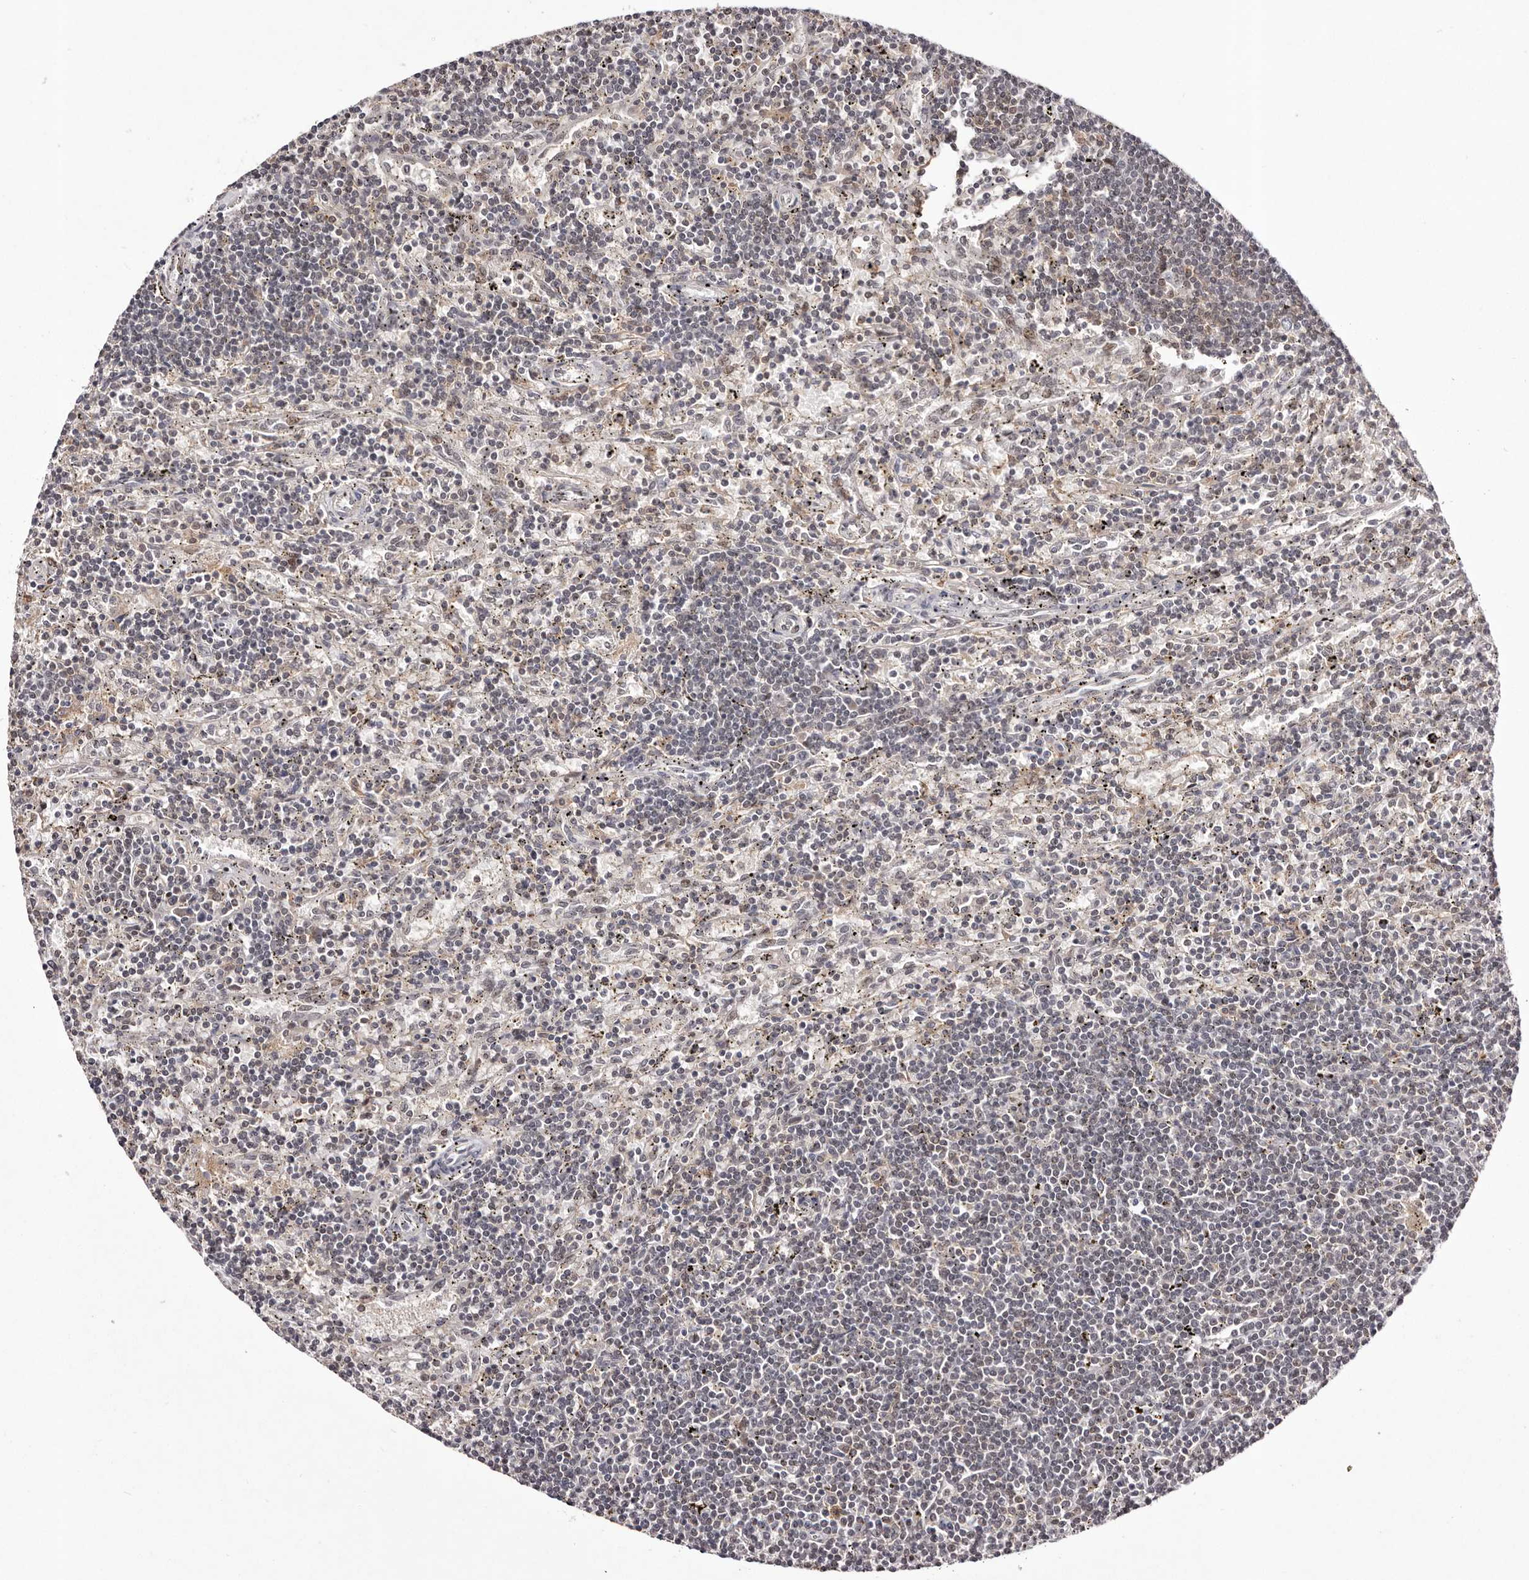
{"staining": {"intensity": "negative", "quantity": "none", "location": "none"}, "tissue": "lymphoma", "cell_type": "Tumor cells", "image_type": "cancer", "snomed": [{"axis": "morphology", "description": "Malignant lymphoma, non-Hodgkin's type, Low grade"}, {"axis": "topography", "description": "Spleen"}], "caption": "Low-grade malignant lymphoma, non-Hodgkin's type stained for a protein using IHC demonstrates no expression tumor cells.", "gene": "FBXO5", "patient": {"sex": "male", "age": 76}}